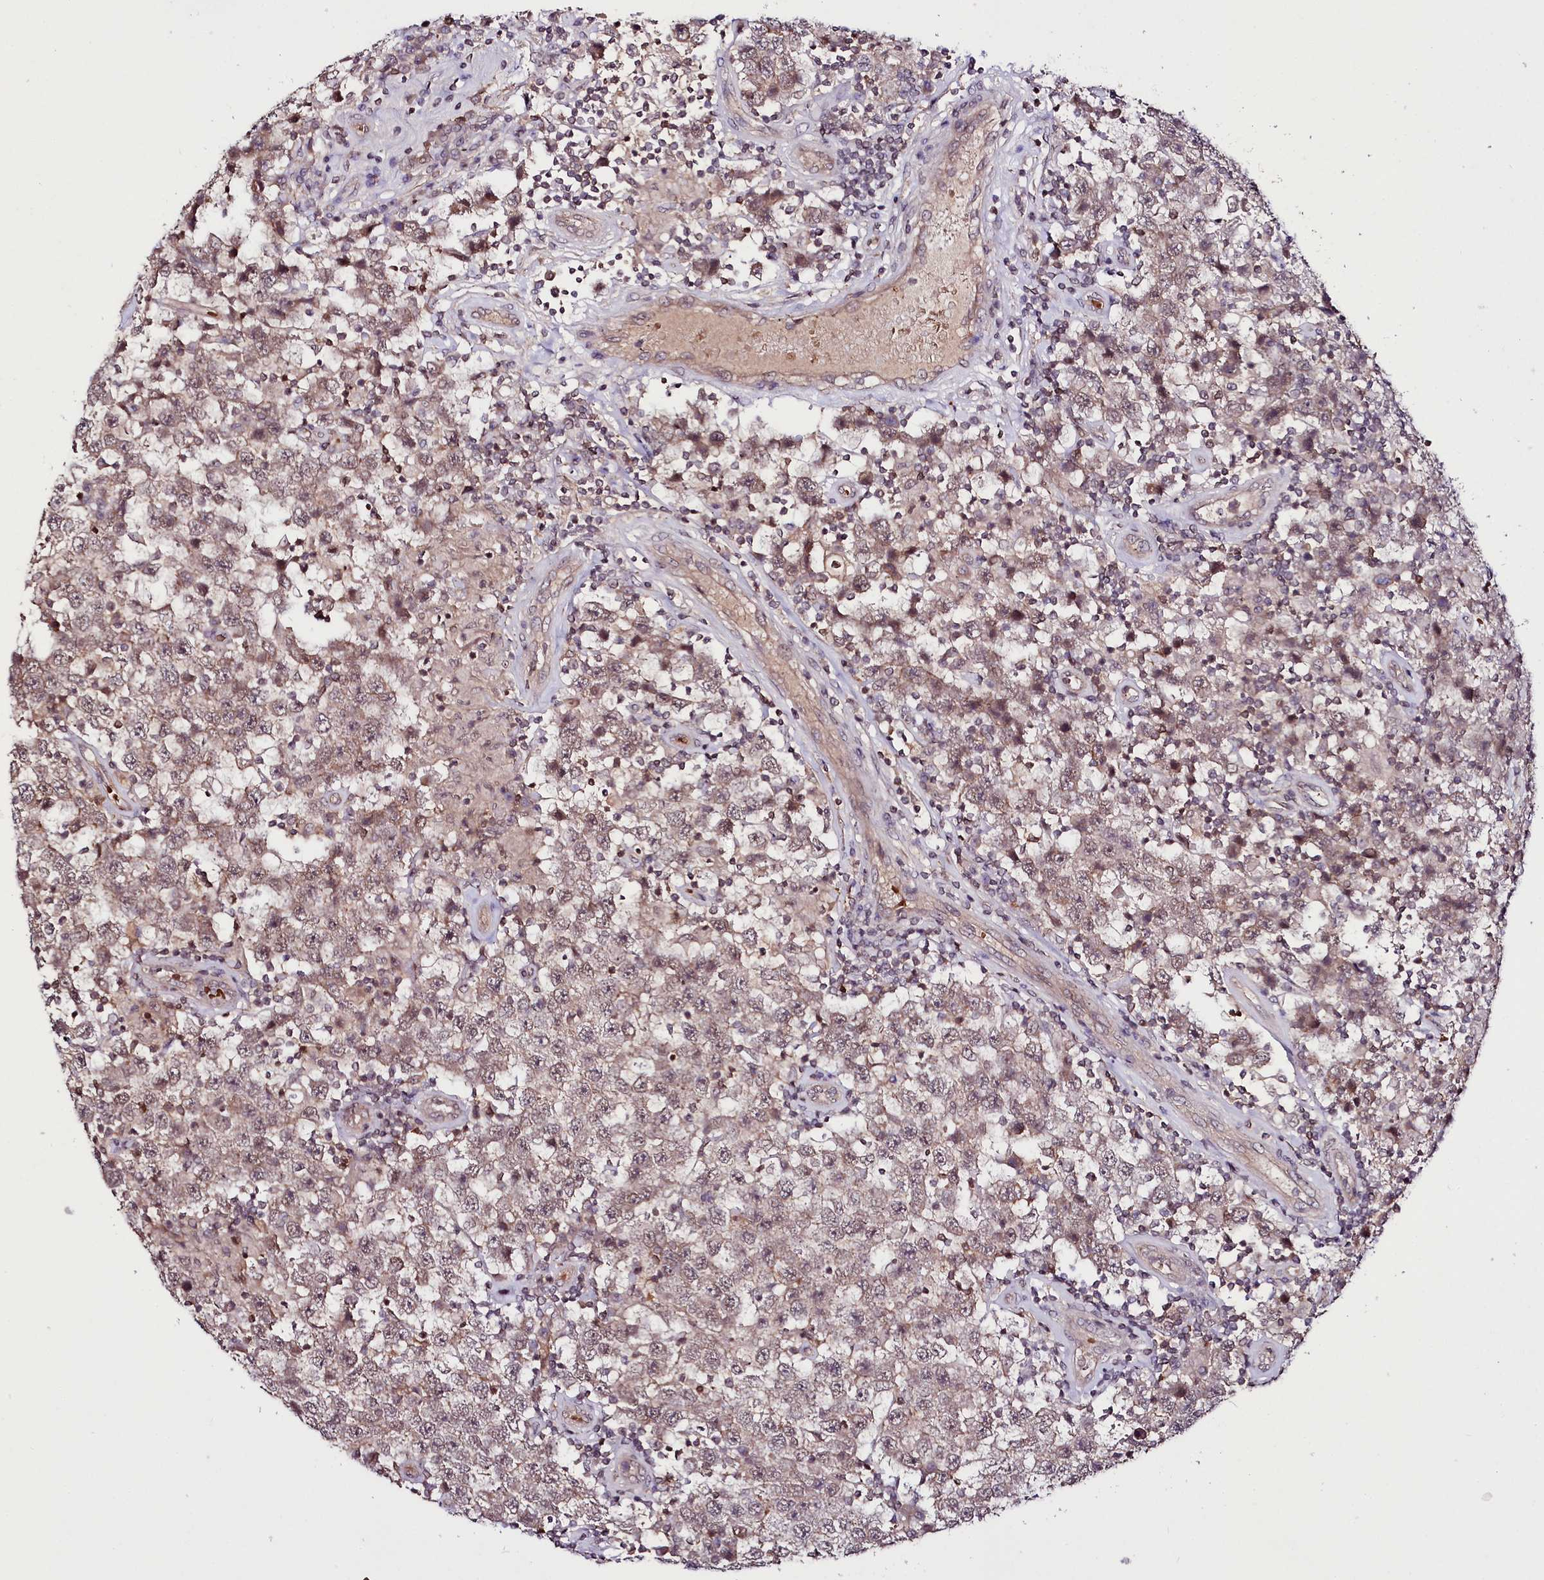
{"staining": {"intensity": "moderate", "quantity": ">75%", "location": "cytoplasmic/membranous,nuclear"}, "tissue": "testis cancer", "cell_type": "Tumor cells", "image_type": "cancer", "snomed": [{"axis": "morphology", "description": "Normal tissue, NOS"}, {"axis": "morphology", "description": "Urothelial carcinoma, High grade"}, {"axis": "morphology", "description": "Seminoma, NOS"}, {"axis": "morphology", "description": "Carcinoma, Embryonal, NOS"}, {"axis": "topography", "description": "Urinary bladder"}, {"axis": "topography", "description": "Testis"}], "caption": "About >75% of tumor cells in human testis cancer demonstrate moderate cytoplasmic/membranous and nuclear protein expression as visualized by brown immunohistochemical staining.", "gene": "TAFAZZIN", "patient": {"sex": "male", "age": 41}}